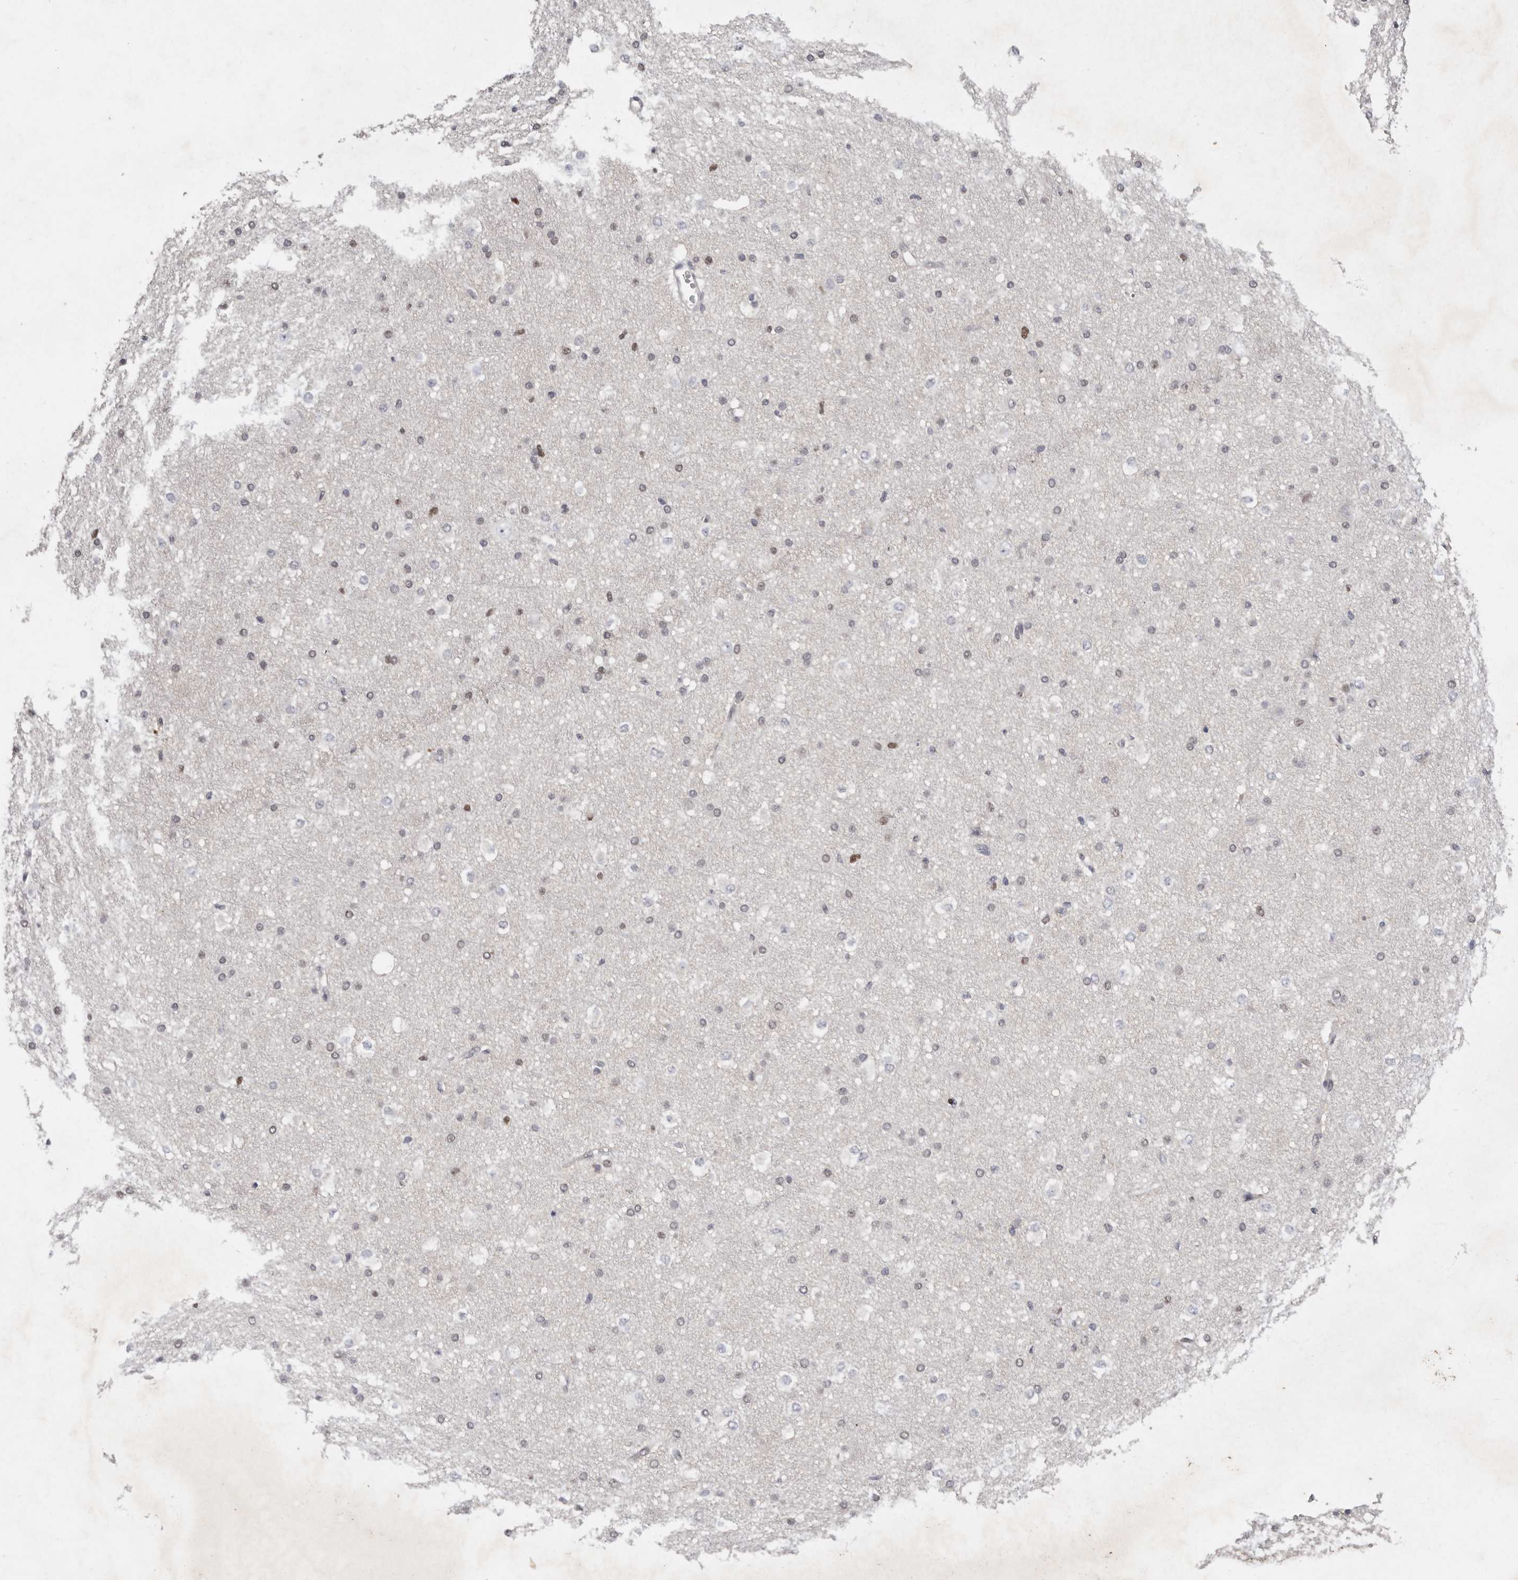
{"staining": {"intensity": "negative", "quantity": "none", "location": "none"}, "tissue": "cerebral cortex", "cell_type": "Endothelial cells", "image_type": "normal", "snomed": [{"axis": "morphology", "description": "Normal tissue, NOS"}, {"axis": "morphology", "description": "Developmental malformation"}, {"axis": "topography", "description": "Cerebral cortex"}], "caption": "IHC histopathology image of normal cerebral cortex: human cerebral cortex stained with DAB (3,3'-diaminobenzidine) displays no significant protein expression in endothelial cells. Brightfield microscopy of immunohistochemistry (IHC) stained with DAB (brown) and hematoxylin (blue), captured at high magnification.", "gene": "KLF7", "patient": {"sex": "female", "age": 30}}